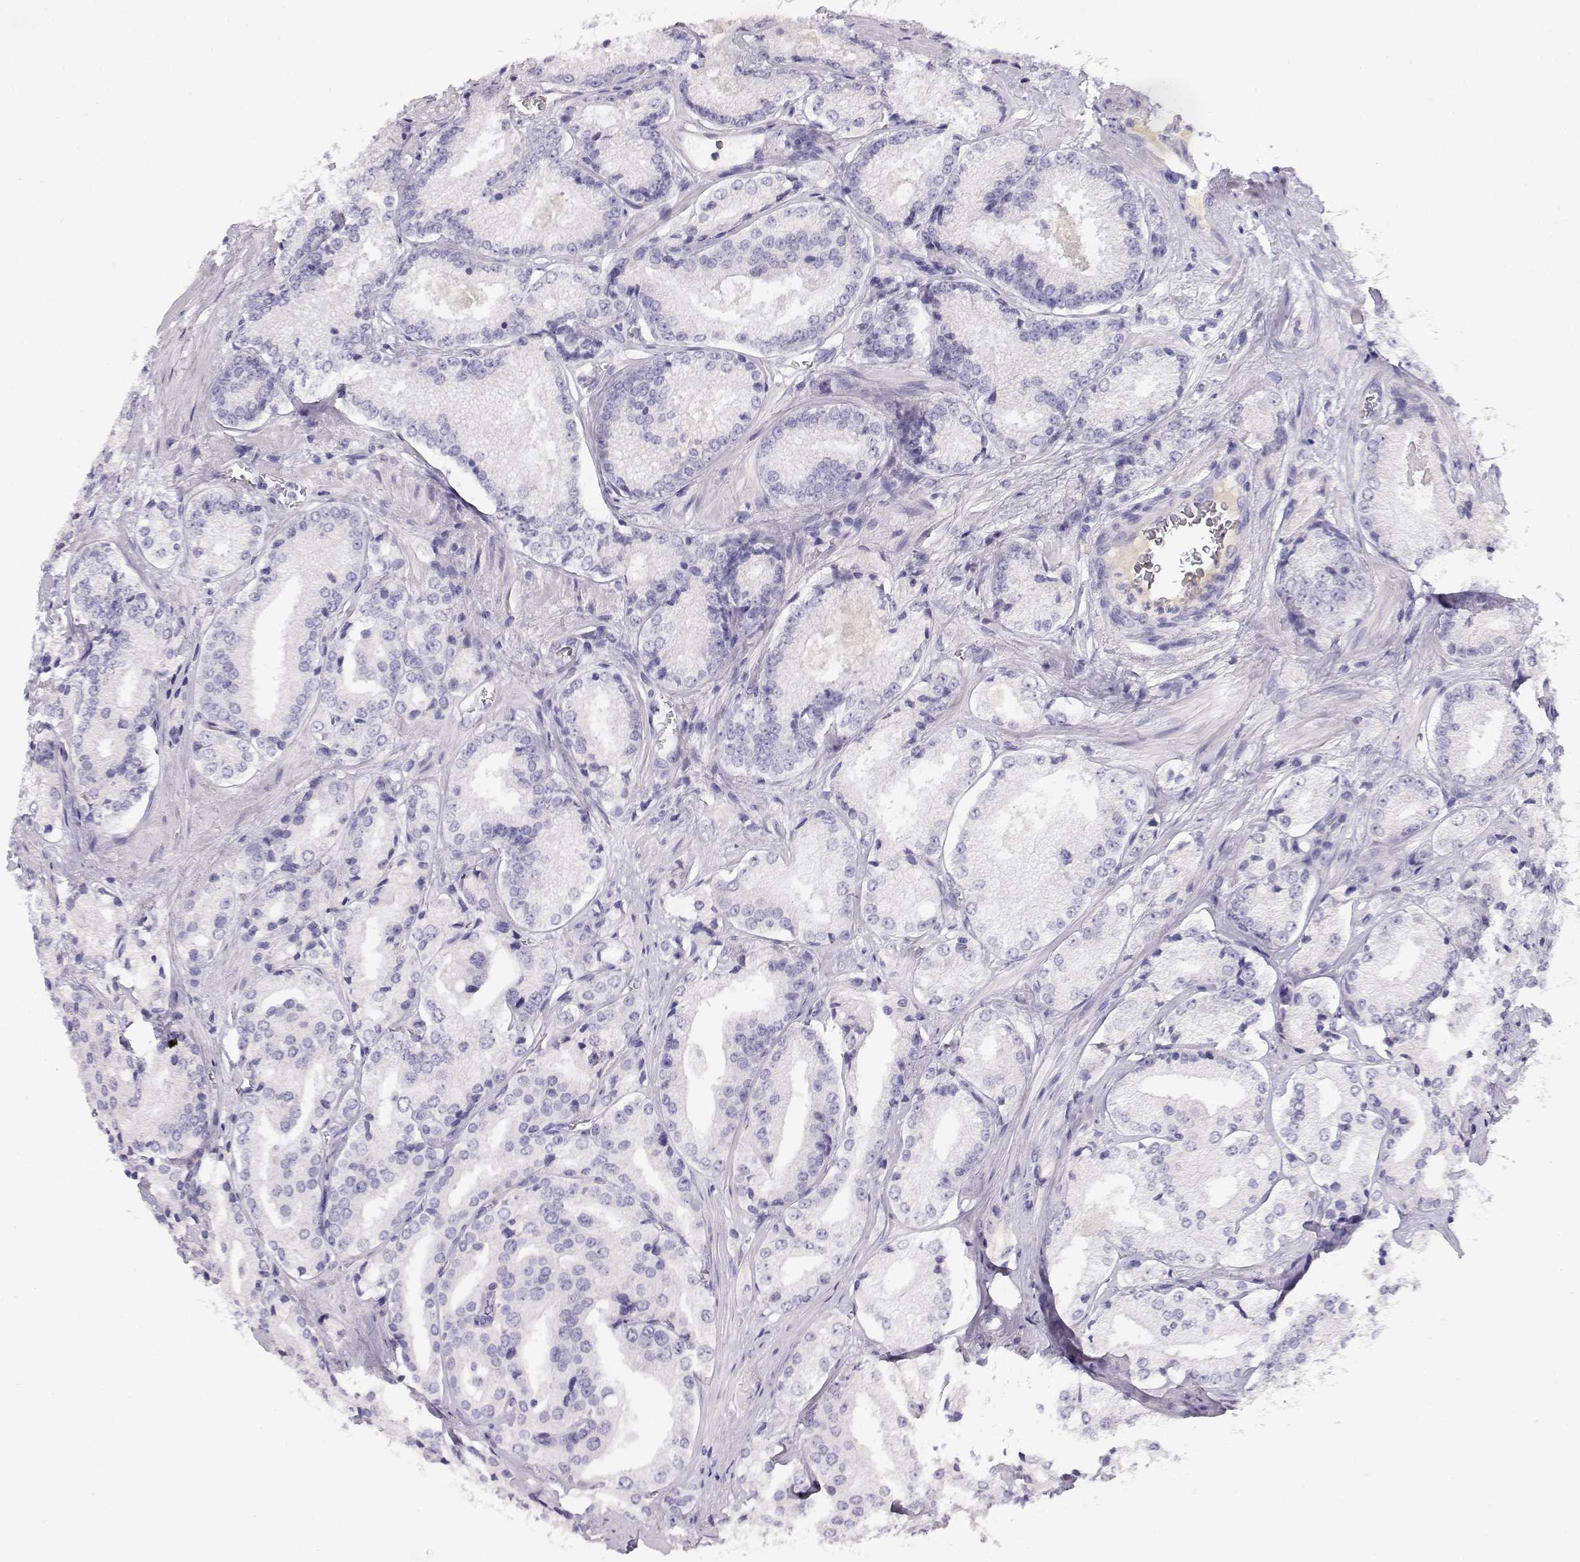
{"staining": {"intensity": "negative", "quantity": "none", "location": "none"}, "tissue": "prostate cancer", "cell_type": "Tumor cells", "image_type": "cancer", "snomed": [{"axis": "morphology", "description": "Adenocarcinoma, Low grade"}, {"axis": "topography", "description": "Prostate"}], "caption": "The immunohistochemistry (IHC) histopathology image has no significant staining in tumor cells of prostate cancer (low-grade adenocarcinoma) tissue.", "gene": "GPR174", "patient": {"sex": "male", "age": 56}}